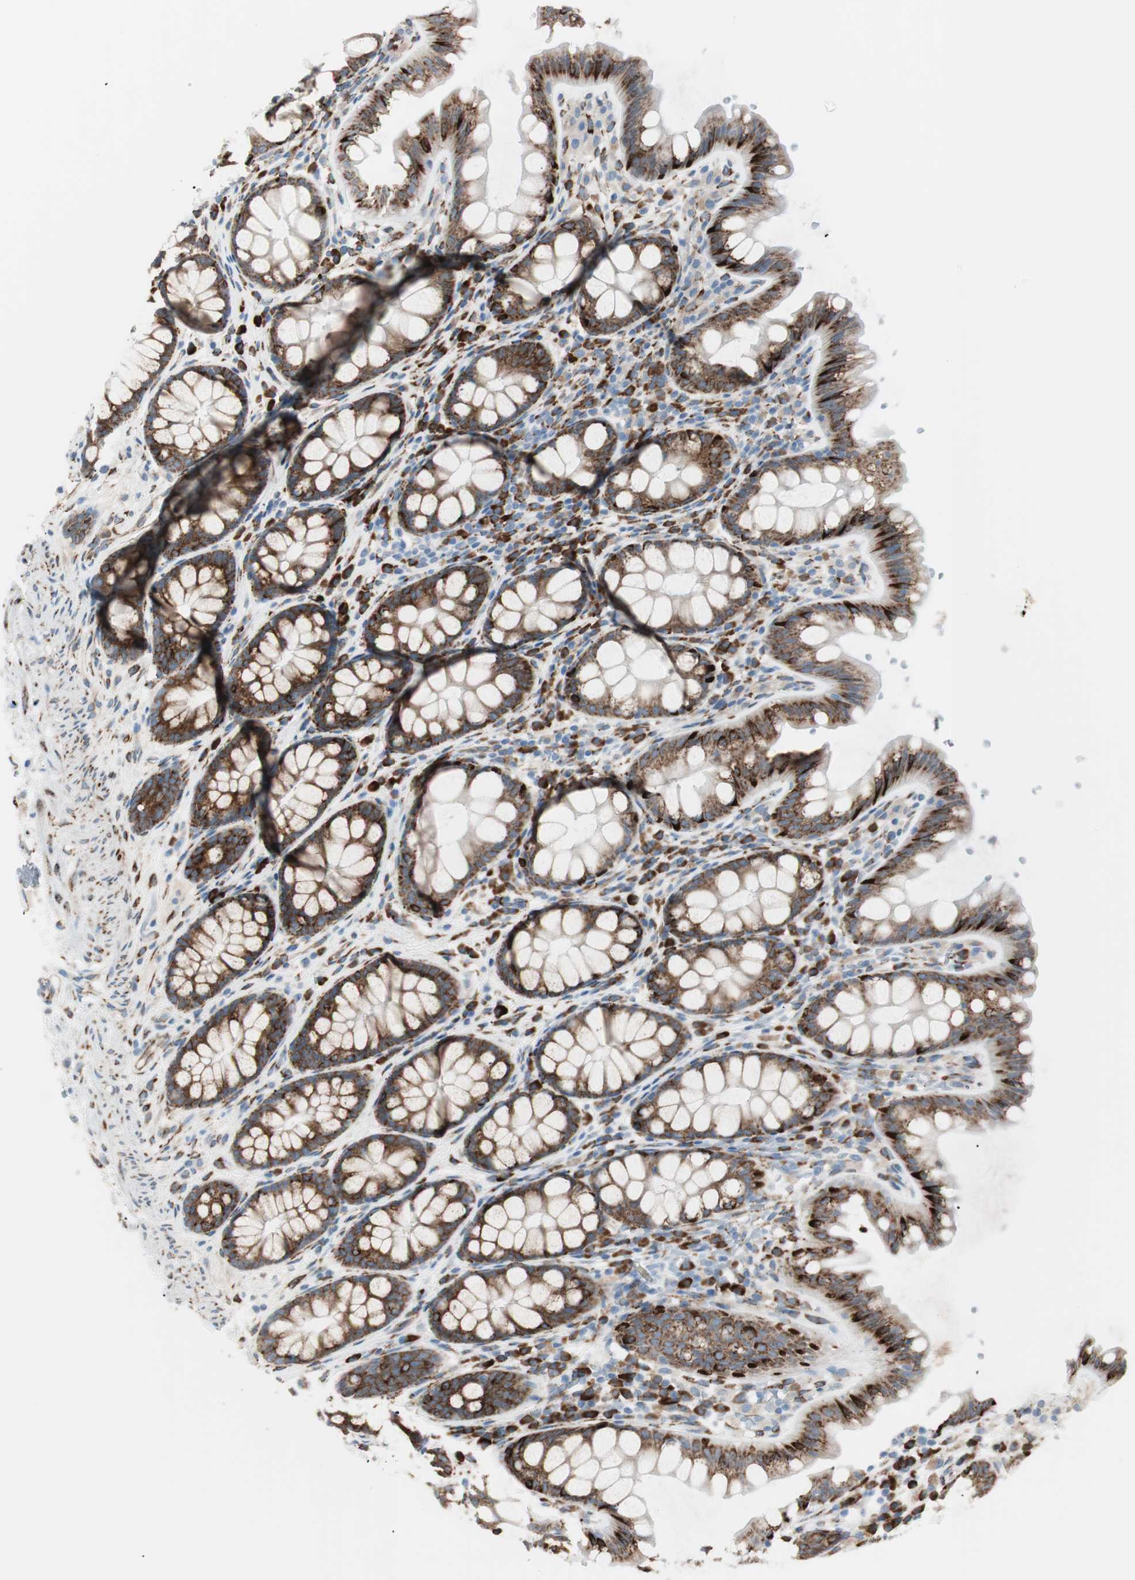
{"staining": {"intensity": "negative", "quantity": "none", "location": "none"}, "tissue": "colon", "cell_type": "Endothelial cells", "image_type": "normal", "snomed": [{"axis": "morphology", "description": "Normal tissue, NOS"}, {"axis": "topography", "description": "Colon"}], "caption": "A high-resolution image shows immunohistochemistry (IHC) staining of benign colon, which reveals no significant staining in endothelial cells. (Brightfield microscopy of DAB IHC at high magnification).", "gene": "P4HTM", "patient": {"sex": "female", "age": 55}}